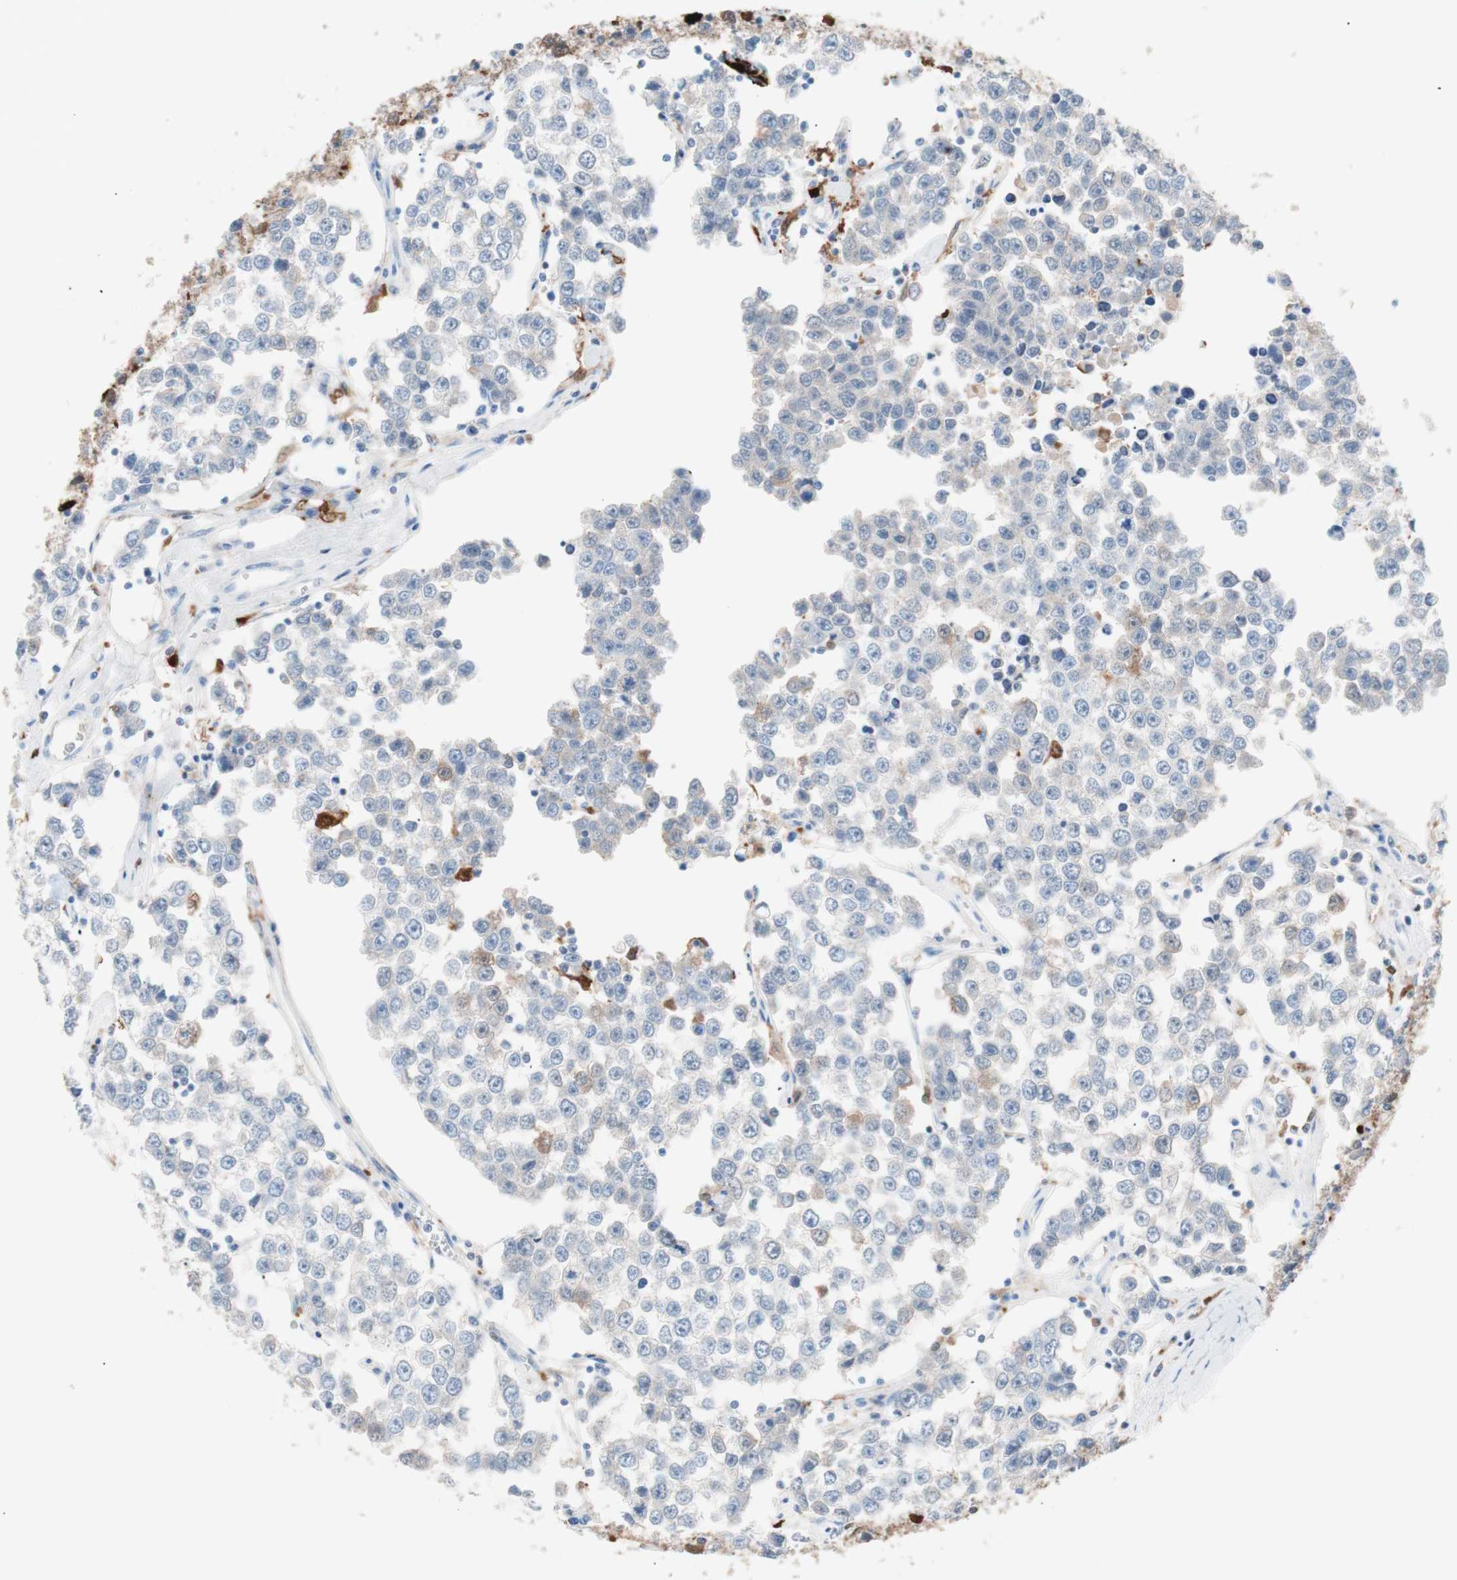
{"staining": {"intensity": "negative", "quantity": "none", "location": "none"}, "tissue": "testis cancer", "cell_type": "Tumor cells", "image_type": "cancer", "snomed": [{"axis": "morphology", "description": "Seminoma, NOS"}, {"axis": "morphology", "description": "Carcinoma, Embryonal, NOS"}, {"axis": "topography", "description": "Testis"}], "caption": "Tumor cells are negative for protein expression in human testis seminoma.", "gene": "IL18", "patient": {"sex": "male", "age": 52}}